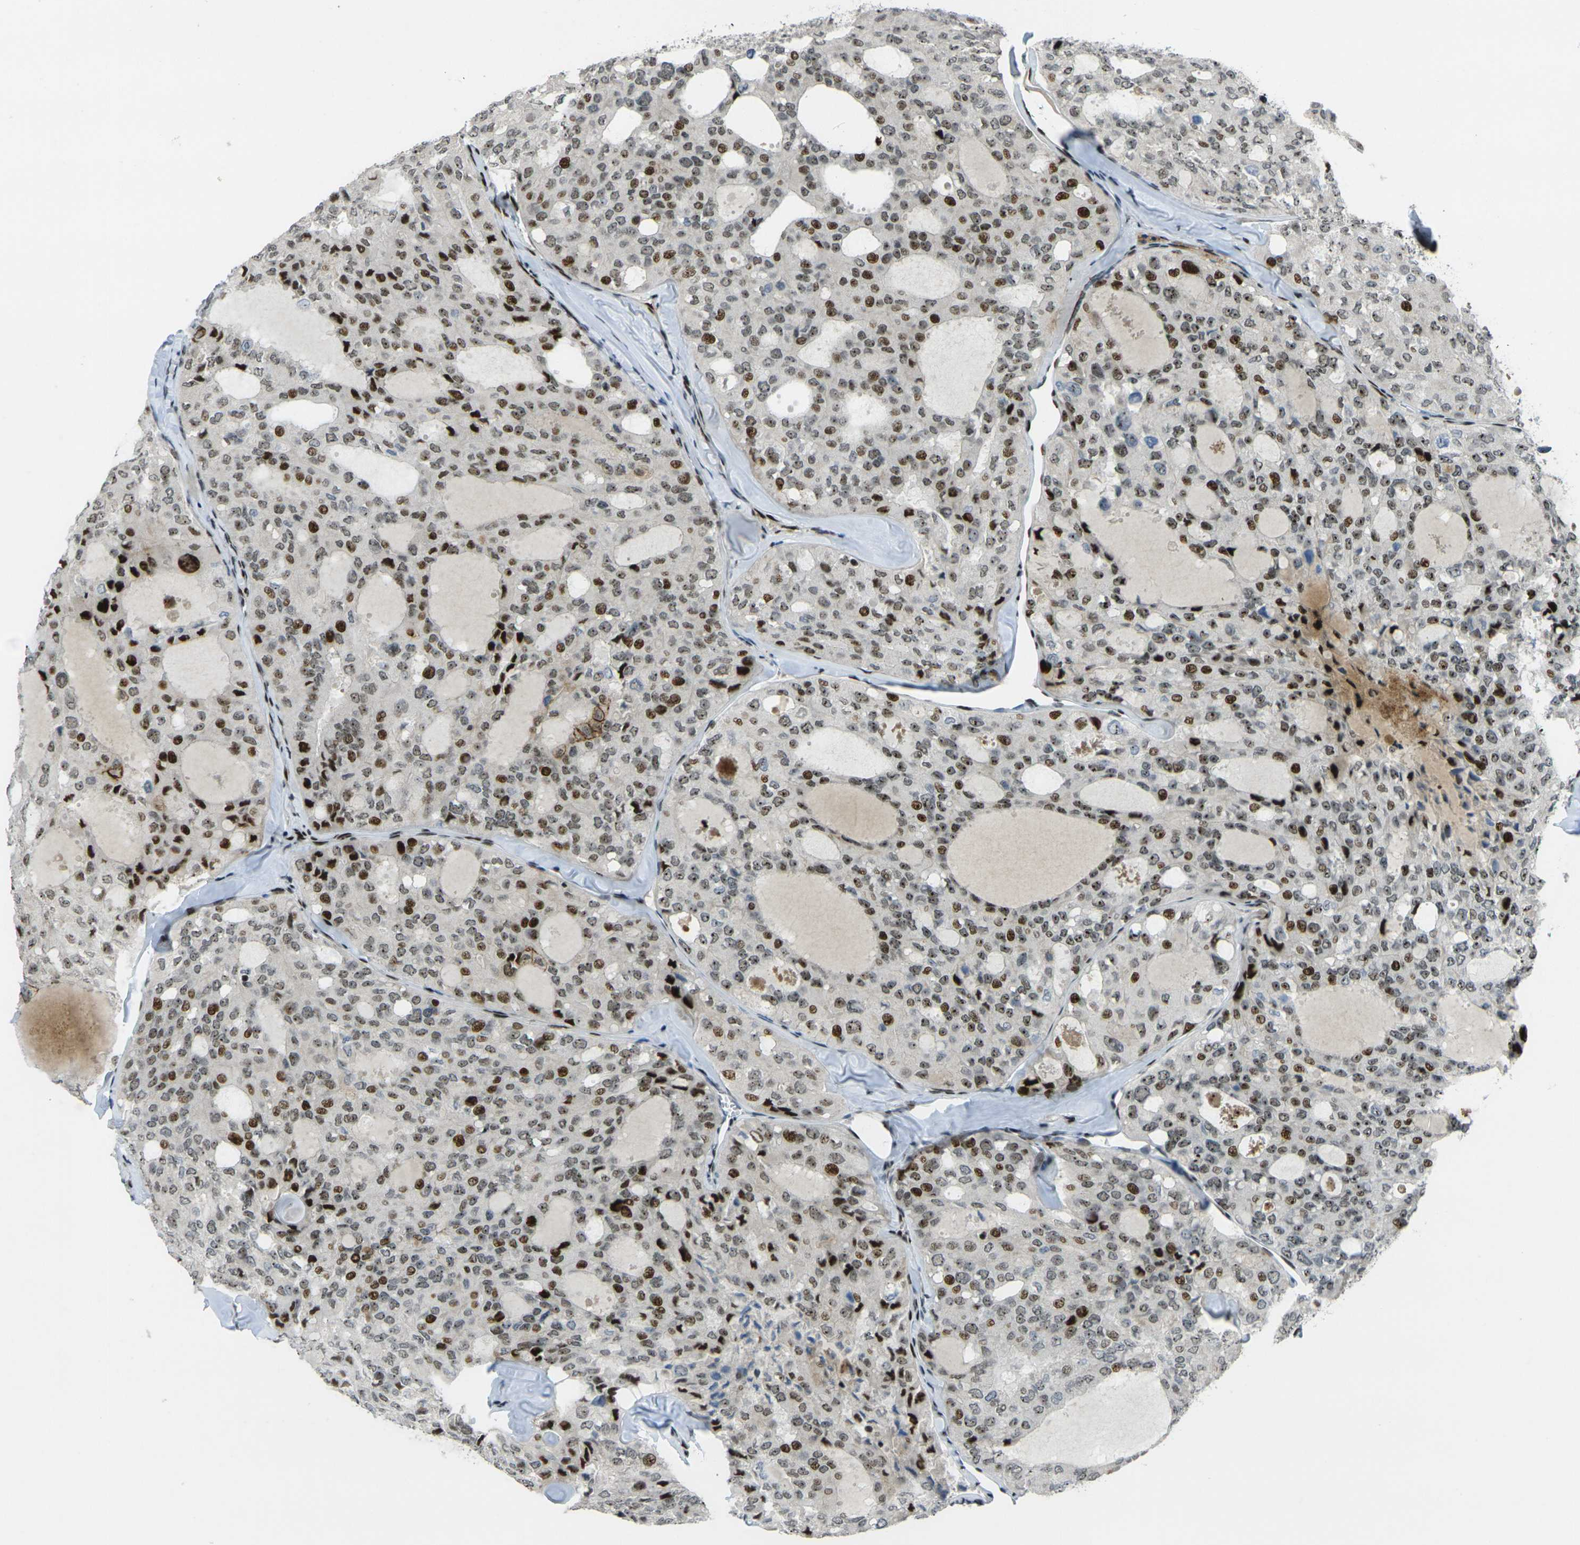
{"staining": {"intensity": "strong", "quantity": ">75%", "location": "nuclear"}, "tissue": "thyroid cancer", "cell_type": "Tumor cells", "image_type": "cancer", "snomed": [{"axis": "morphology", "description": "Follicular adenoma carcinoma, NOS"}, {"axis": "topography", "description": "Thyroid gland"}], "caption": "This is an image of immunohistochemistry (IHC) staining of thyroid cancer, which shows strong positivity in the nuclear of tumor cells.", "gene": "UBE2C", "patient": {"sex": "male", "age": 75}}